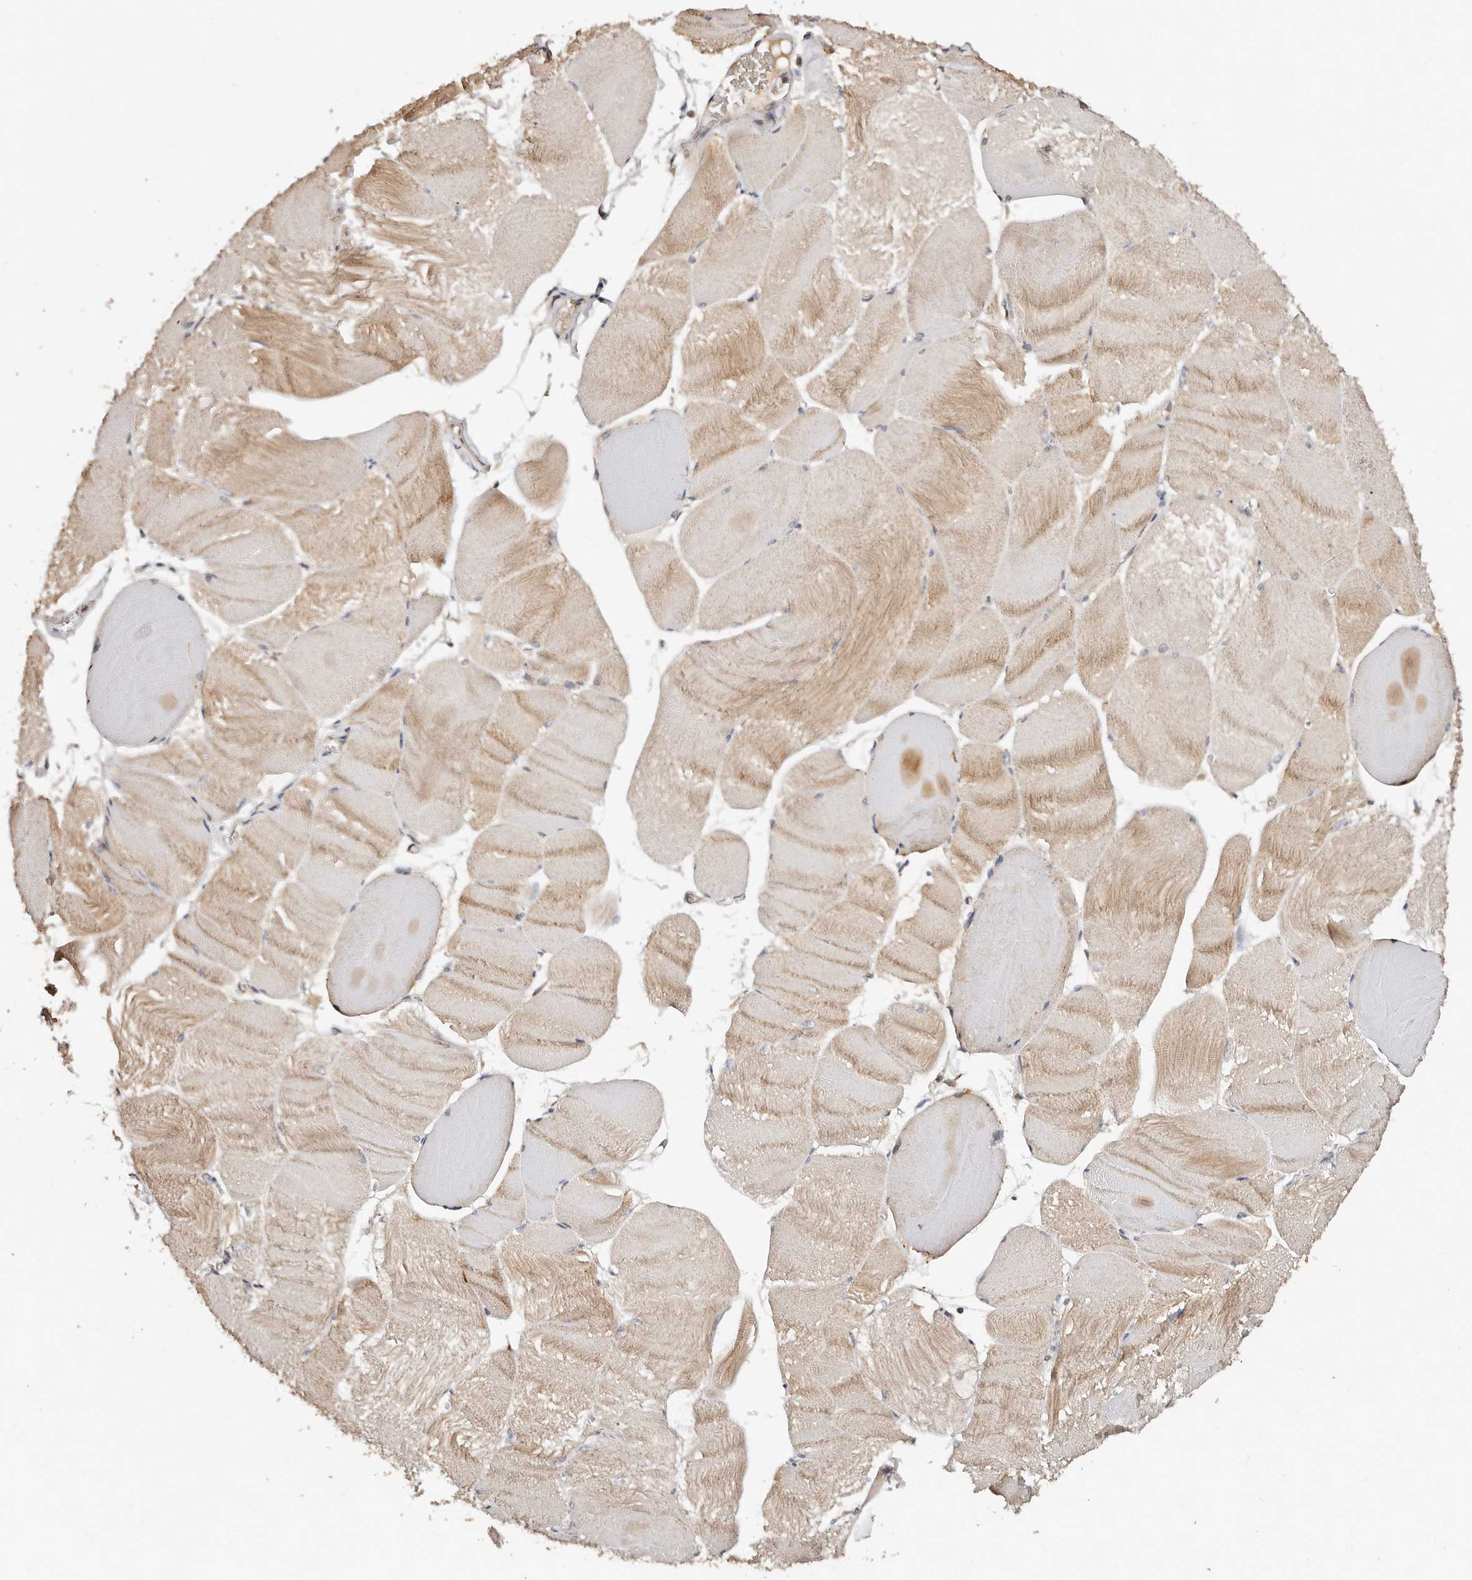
{"staining": {"intensity": "moderate", "quantity": "25%-75%", "location": "cytoplasmic/membranous"}, "tissue": "skeletal muscle", "cell_type": "Myocytes", "image_type": "normal", "snomed": [{"axis": "morphology", "description": "Normal tissue, NOS"}, {"axis": "morphology", "description": "Basal cell carcinoma"}, {"axis": "topography", "description": "Skeletal muscle"}], "caption": "Protein staining exhibits moderate cytoplasmic/membranous staining in about 25%-75% of myocytes in normal skeletal muscle. The staining was performed using DAB (3,3'-diaminobenzidine) to visualize the protein expression in brown, while the nuclei were stained in blue with hematoxylin (Magnification: 20x).", "gene": "DENND11", "patient": {"sex": "female", "age": 64}}